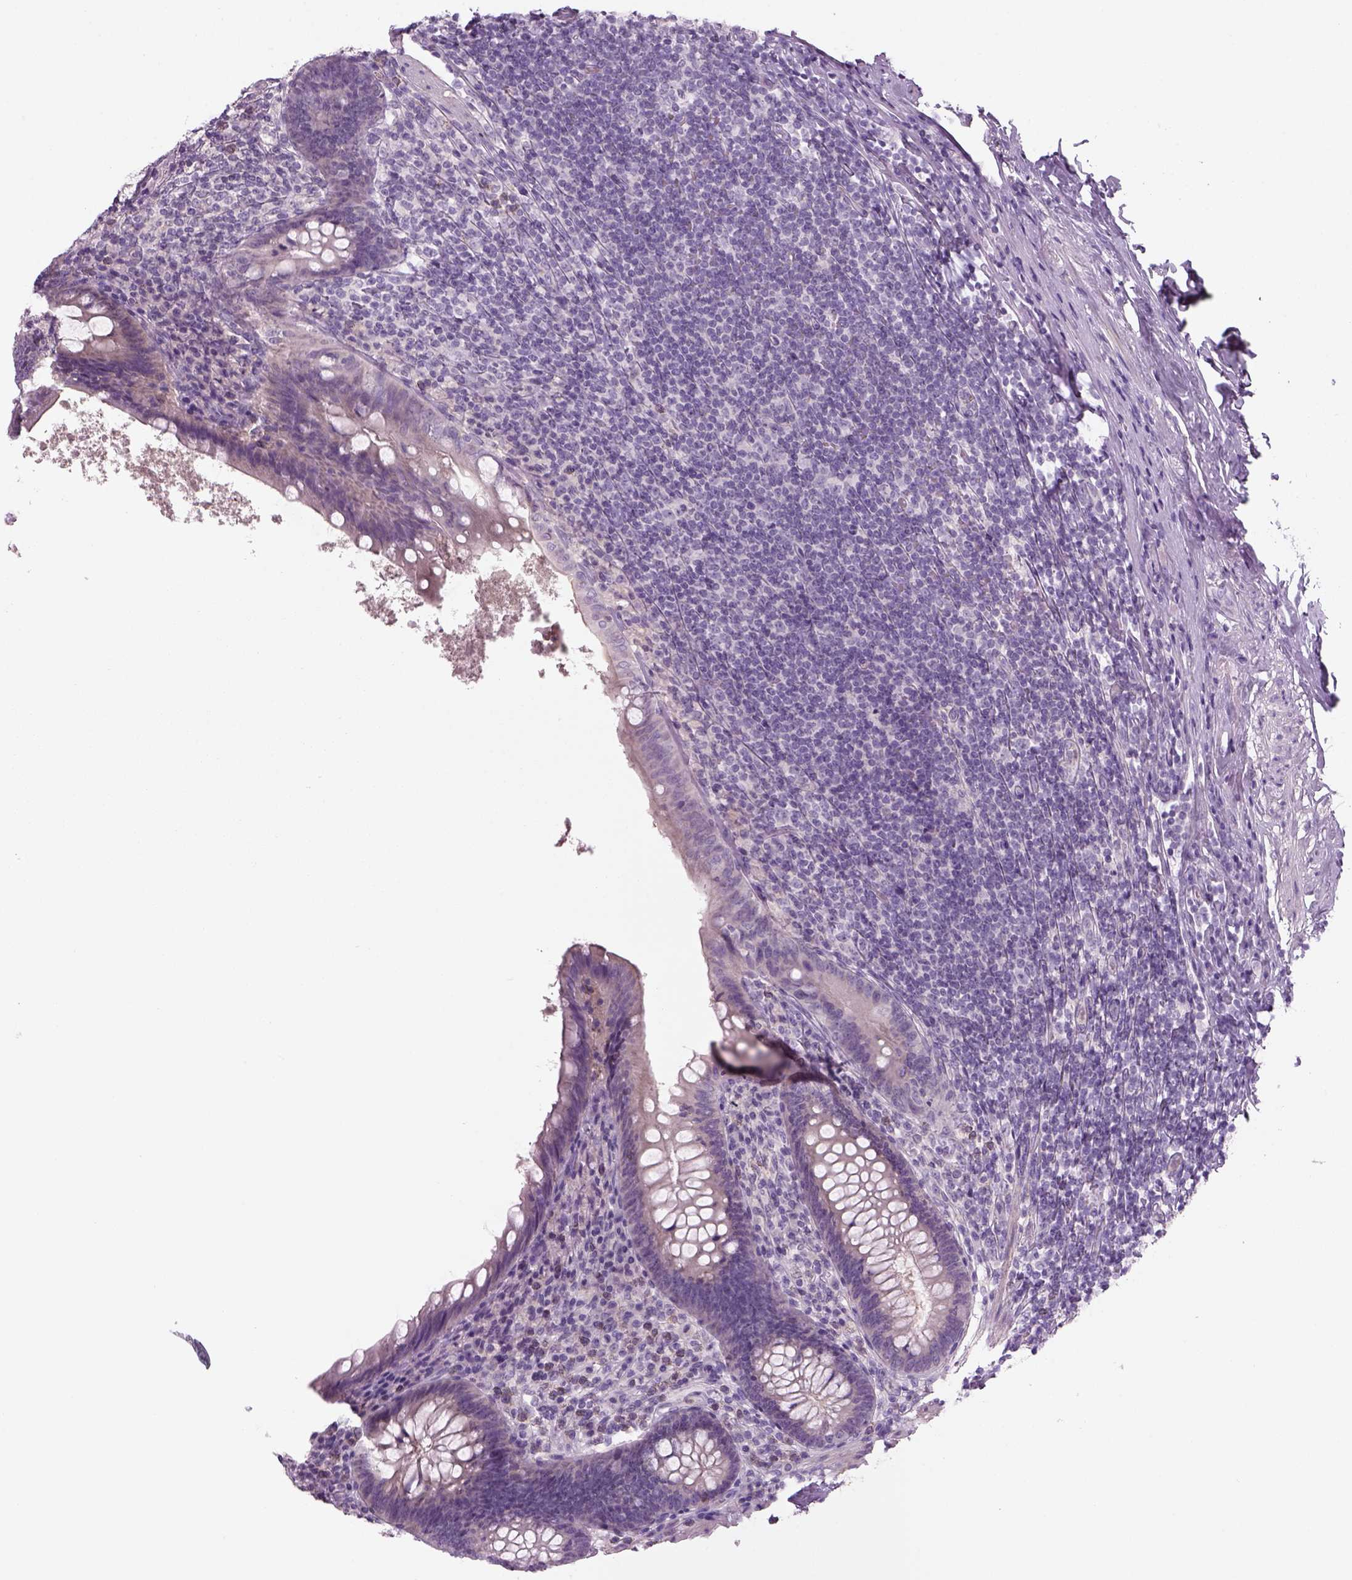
{"staining": {"intensity": "negative", "quantity": "none", "location": "none"}, "tissue": "appendix", "cell_type": "Glandular cells", "image_type": "normal", "snomed": [{"axis": "morphology", "description": "Normal tissue, NOS"}, {"axis": "topography", "description": "Appendix"}], "caption": "An immunohistochemistry photomicrograph of benign appendix is shown. There is no staining in glandular cells of appendix. (Brightfield microscopy of DAB (3,3'-diaminobenzidine) immunohistochemistry (IHC) at high magnification).", "gene": "MDH1B", "patient": {"sex": "male", "age": 47}}